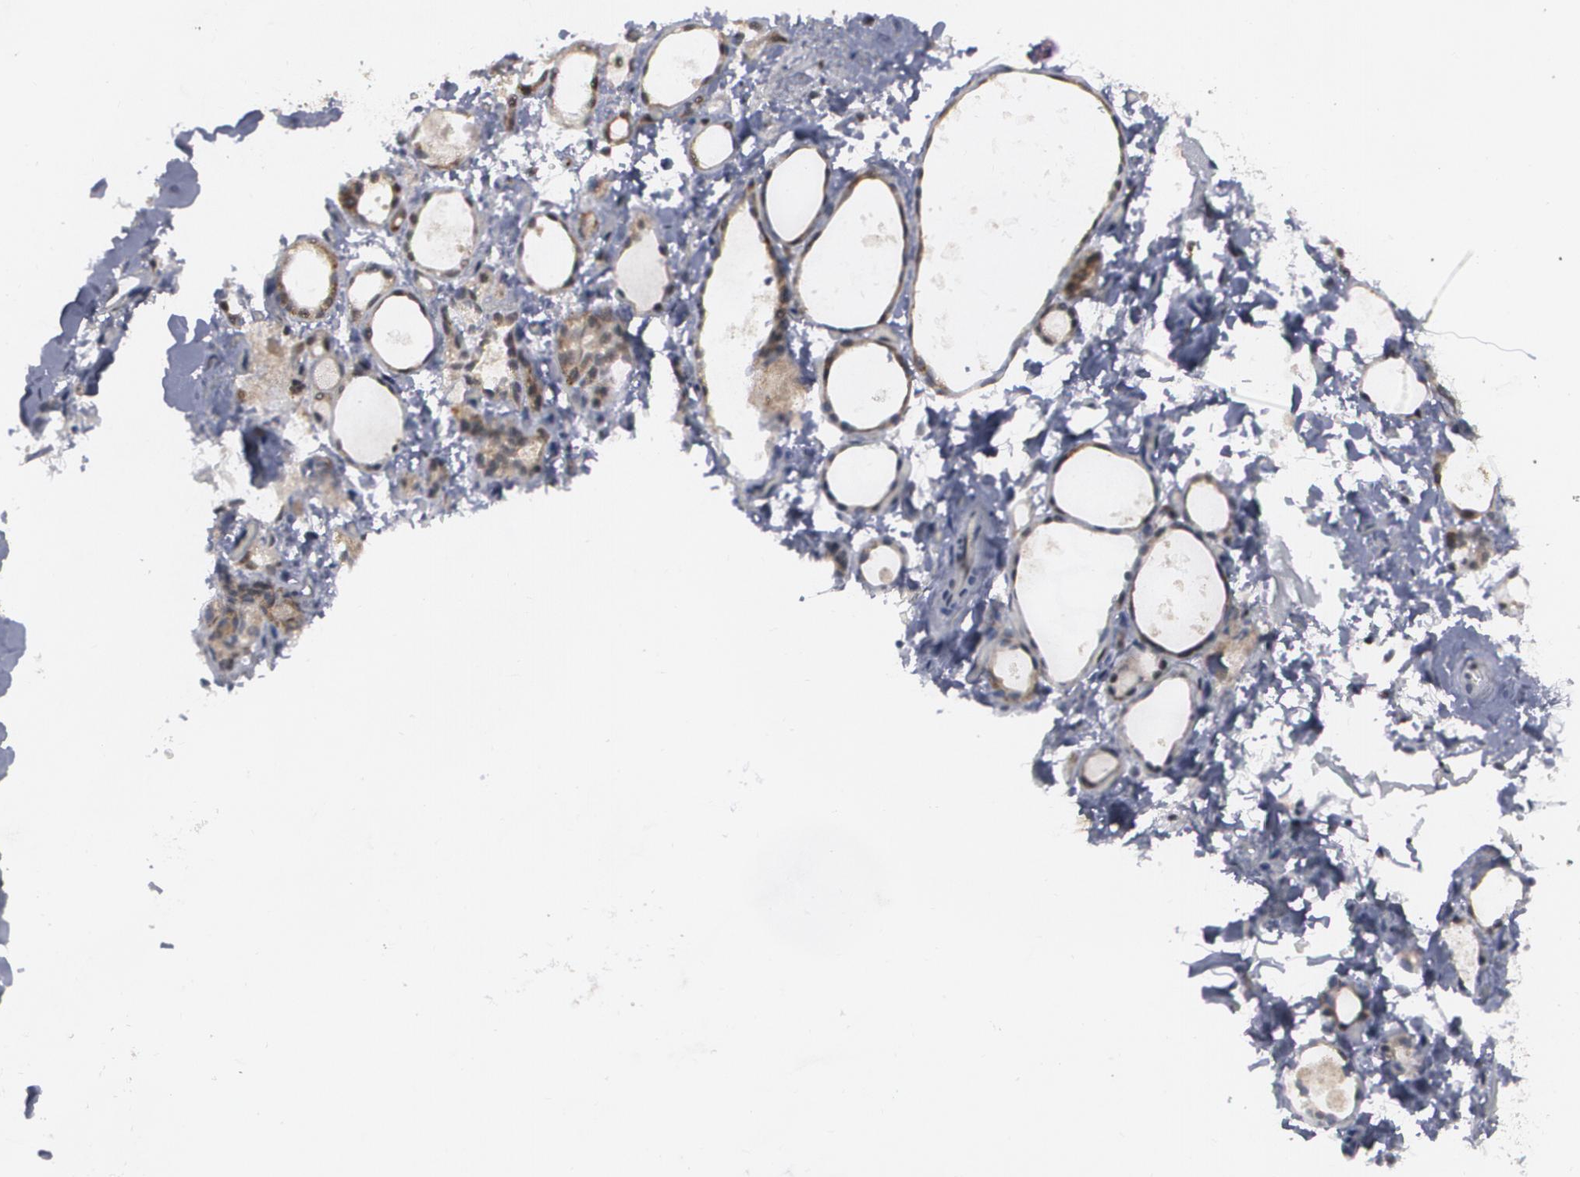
{"staining": {"intensity": "moderate", "quantity": ">75%", "location": "nuclear"}, "tissue": "thyroid gland", "cell_type": "Glandular cells", "image_type": "normal", "snomed": [{"axis": "morphology", "description": "Normal tissue, NOS"}, {"axis": "topography", "description": "Thyroid gland"}], "caption": "Protein staining of normal thyroid gland displays moderate nuclear positivity in approximately >75% of glandular cells.", "gene": "INTS6L", "patient": {"sex": "female", "age": 22}}